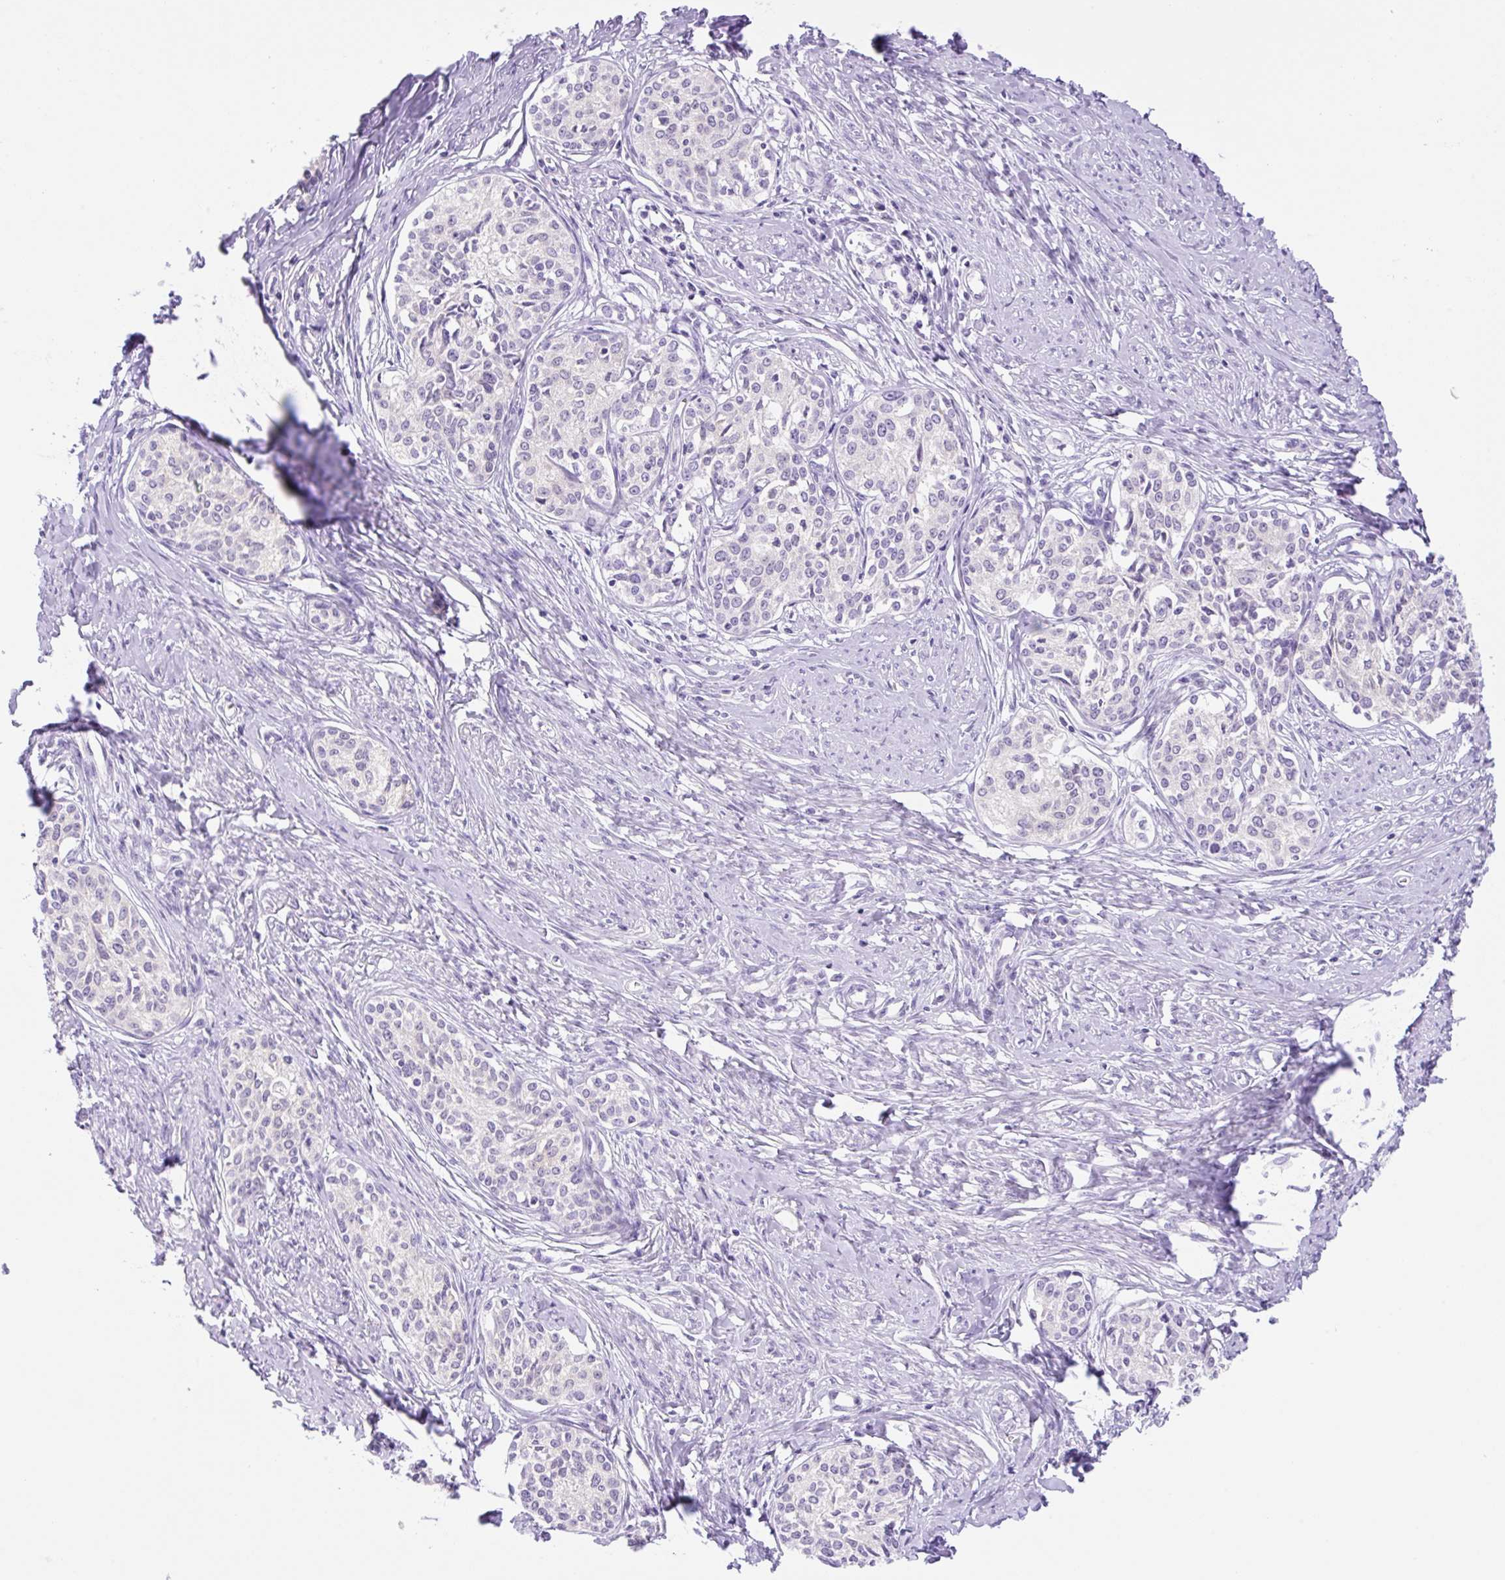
{"staining": {"intensity": "negative", "quantity": "none", "location": "none"}, "tissue": "cervical cancer", "cell_type": "Tumor cells", "image_type": "cancer", "snomed": [{"axis": "morphology", "description": "Squamous cell carcinoma, NOS"}, {"axis": "morphology", "description": "Adenocarcinoma, NOS"}, {"axis": "topography", "description": "Cervix"}], "caption": "Photomicrograph shows no protein staining in tumor cells of cervical cancer tissue. (Brightfield microscopy of DAB (3,3'-diaminobenzidine) immunohistochemistry at high magnification).", "gene": "CAMK2B", "patient": {"sex": "female", "age": 52}}